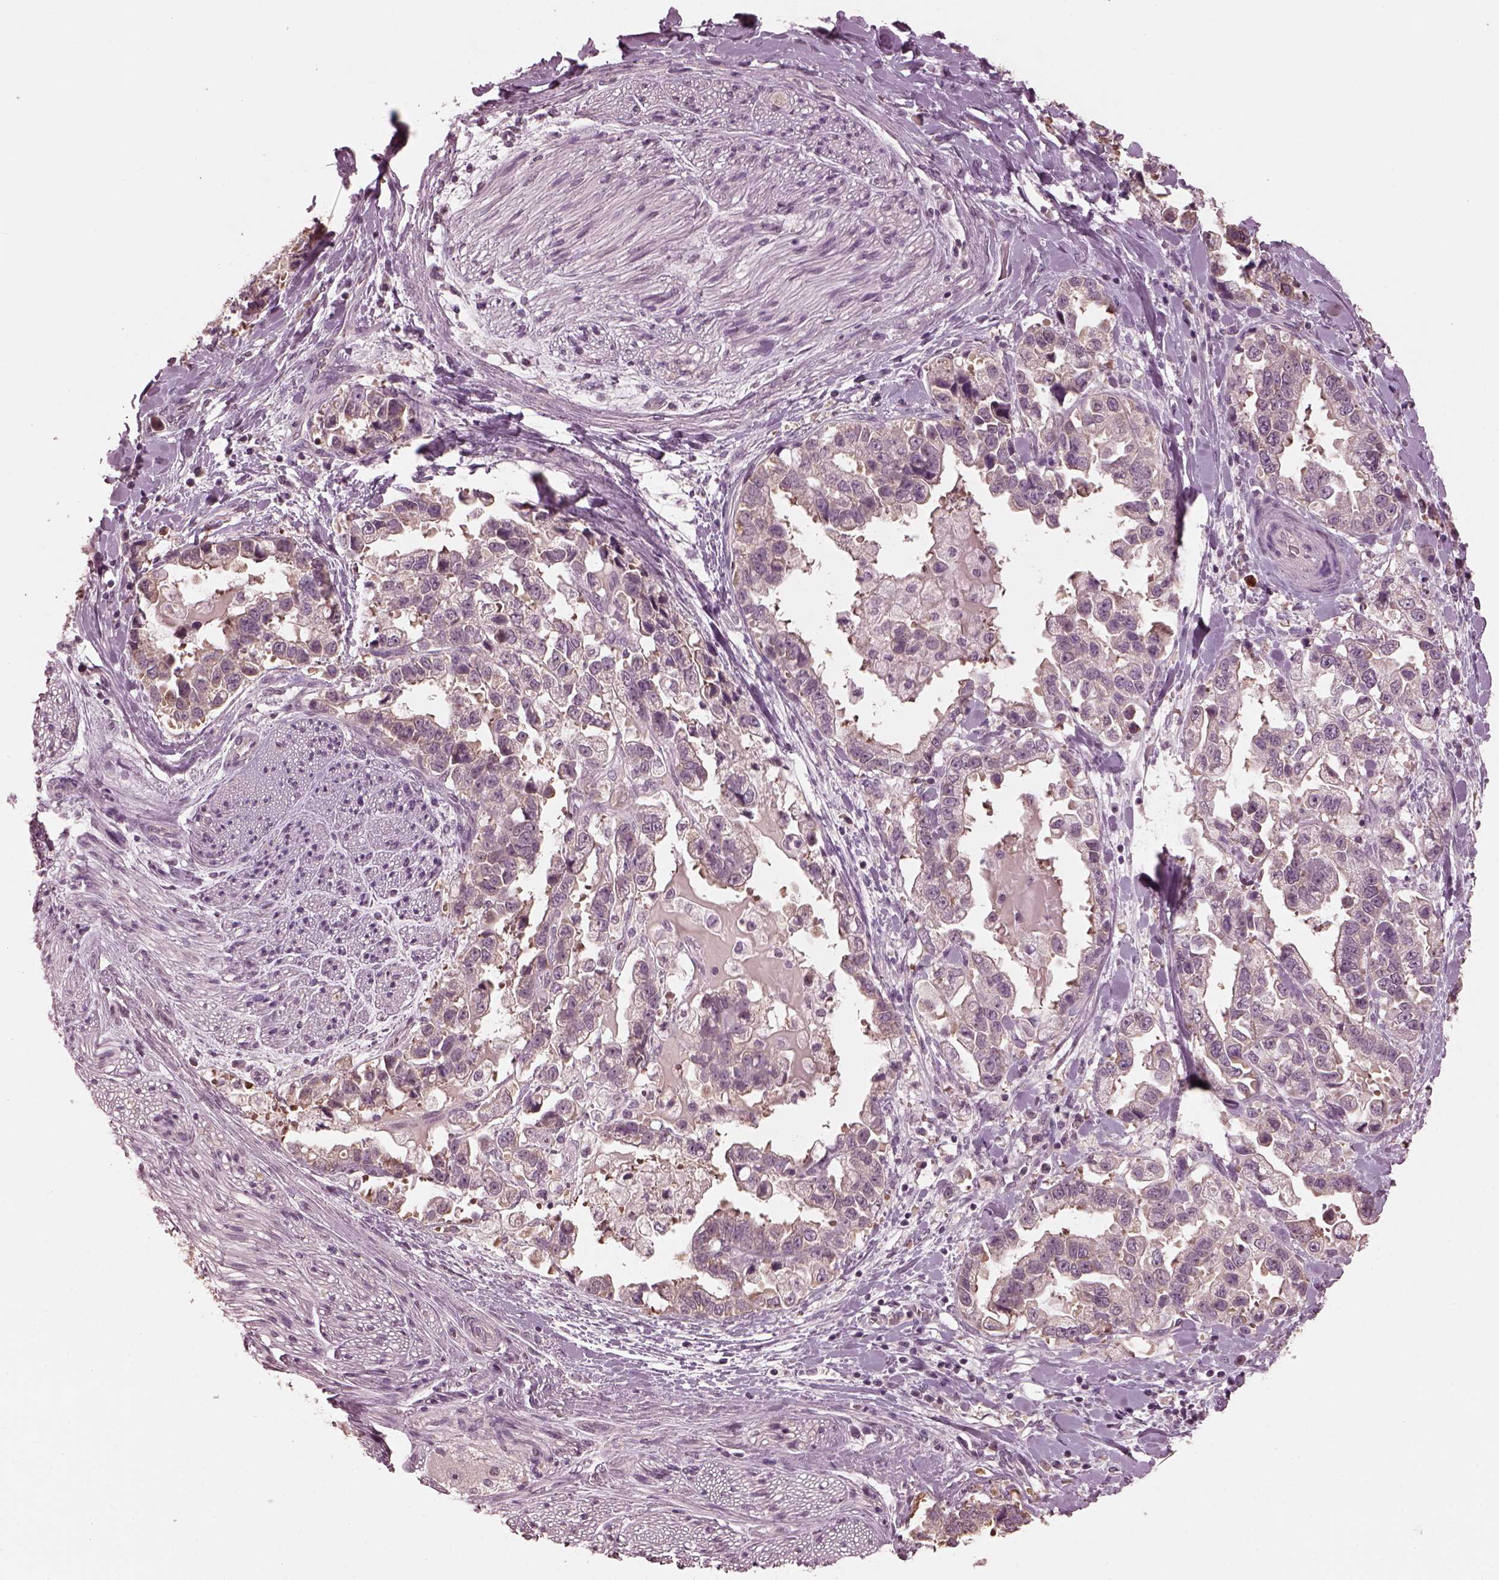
{"staining": {"intensity": "weak", "quantity": "<25%", "location": "cytoplasmic/membranous"}, "tissue": "stomach cancer", "cell_type": "Tumor cells", "image_type": "cancer", "snomed": [{"axis": "morphology", "description": "Adenocarcinoma, NOS"}, {"axis": "topography", "description": "Stomach"}], "caption": "Stomach adenocarcinoma stained for a protein using immunohistochemistry exhibits no expression tumor cells.", "gene": "RGS7", "patient": {"sex": "male", "age": 59}}